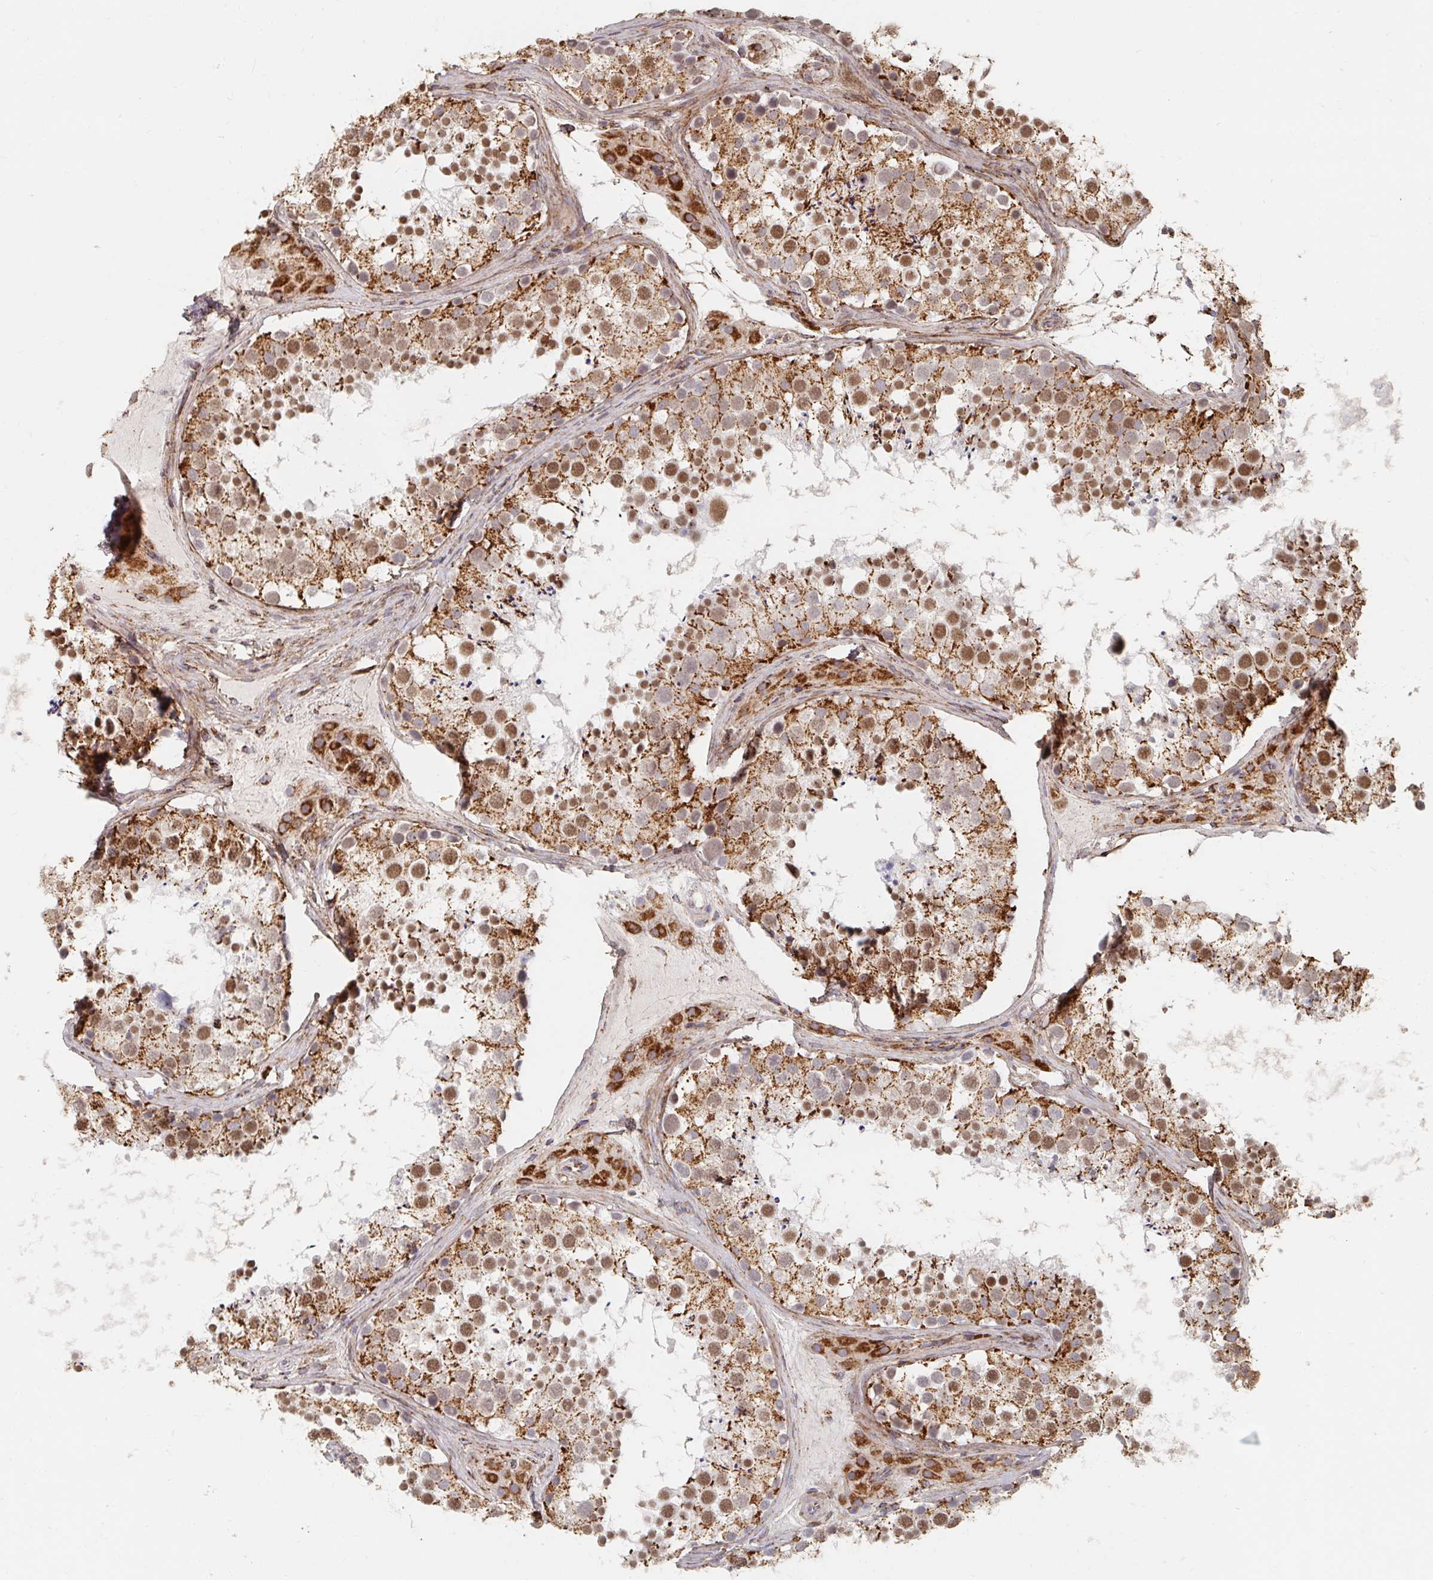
{"staining": {"intensity": "moderate", "quantity": ">75%", "location": "cytoplasmic/membranous,nuclear"}, "tissue": "testis", "cell_type": "Cells in seminiferous ducts", "image_type": "normal", "snomed": [{"axis": "morphology", "description": "Normal tissue, NOS"}, {"axis": "topography", "description": "Testis"}], "caption": "Moderate cytoplasmic/membranous,nuclear staining is appreciated in approximately >75% of cells in seminiferous ducts in normal testis. The staining was performed using DAB, with brown indicating positive protein expression. Nuclei are stained blue with hematoxylin.", "gene": "MAVS", "patient": {"sex": "male", "age": 41}}